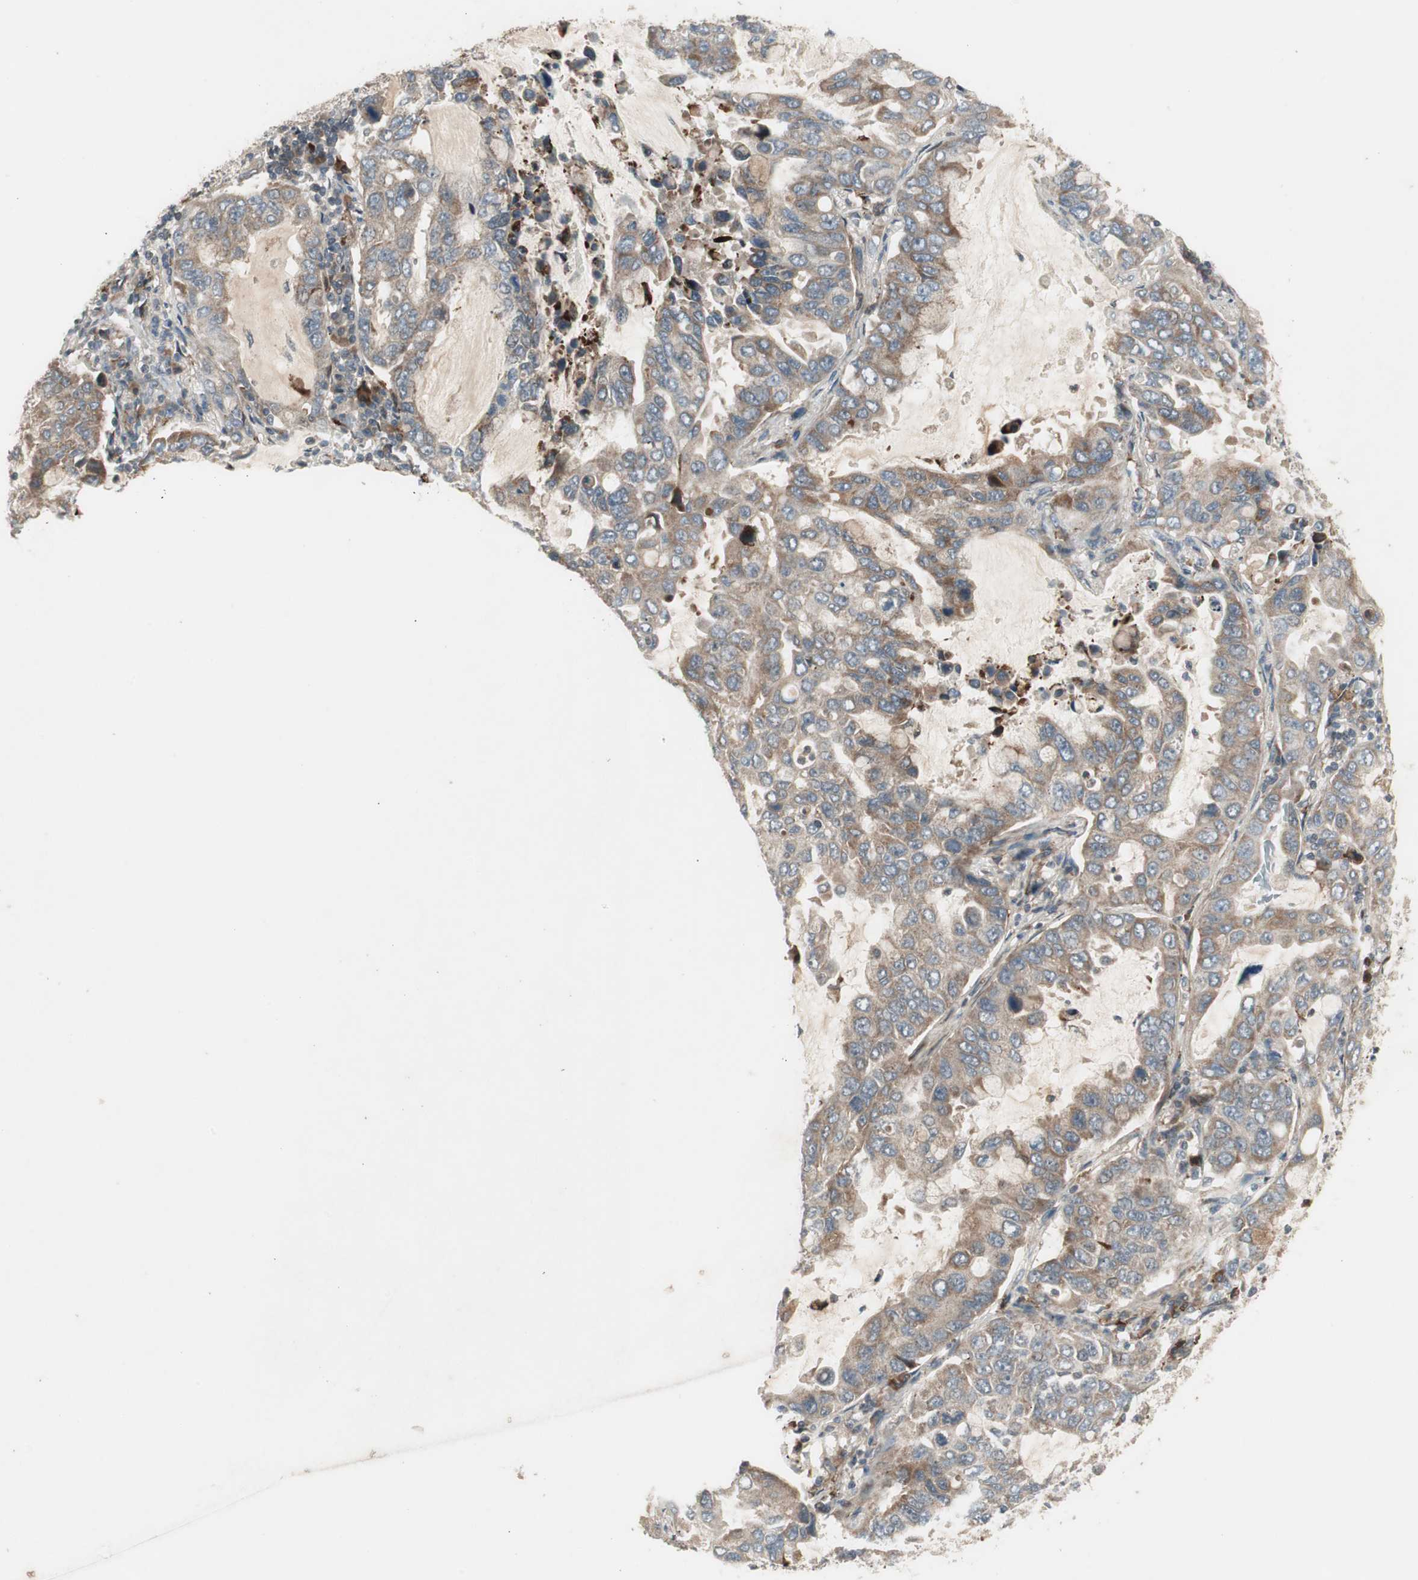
{"staining": {"intensity": "weak", "quantity": ">75%", "location": "cytoplasmic/membranous"}, "tissue": "lung cancer", "cell_type": "Tumor cells", "image_type": "cancer", "snomed": [{"axis": "morphology", "description": "Adenocarcinoma, NOS"}, {"axis": "topography", "description": "Lung"}], "caption": "IHC of lung cancer (adenocarcinoma) demonstrates low levels of weak cytoplasmic/membranous positivity in about >75% of tumor cells.", "gene": "SFRP1", "patient": {"sex": "male", "age": 64}}